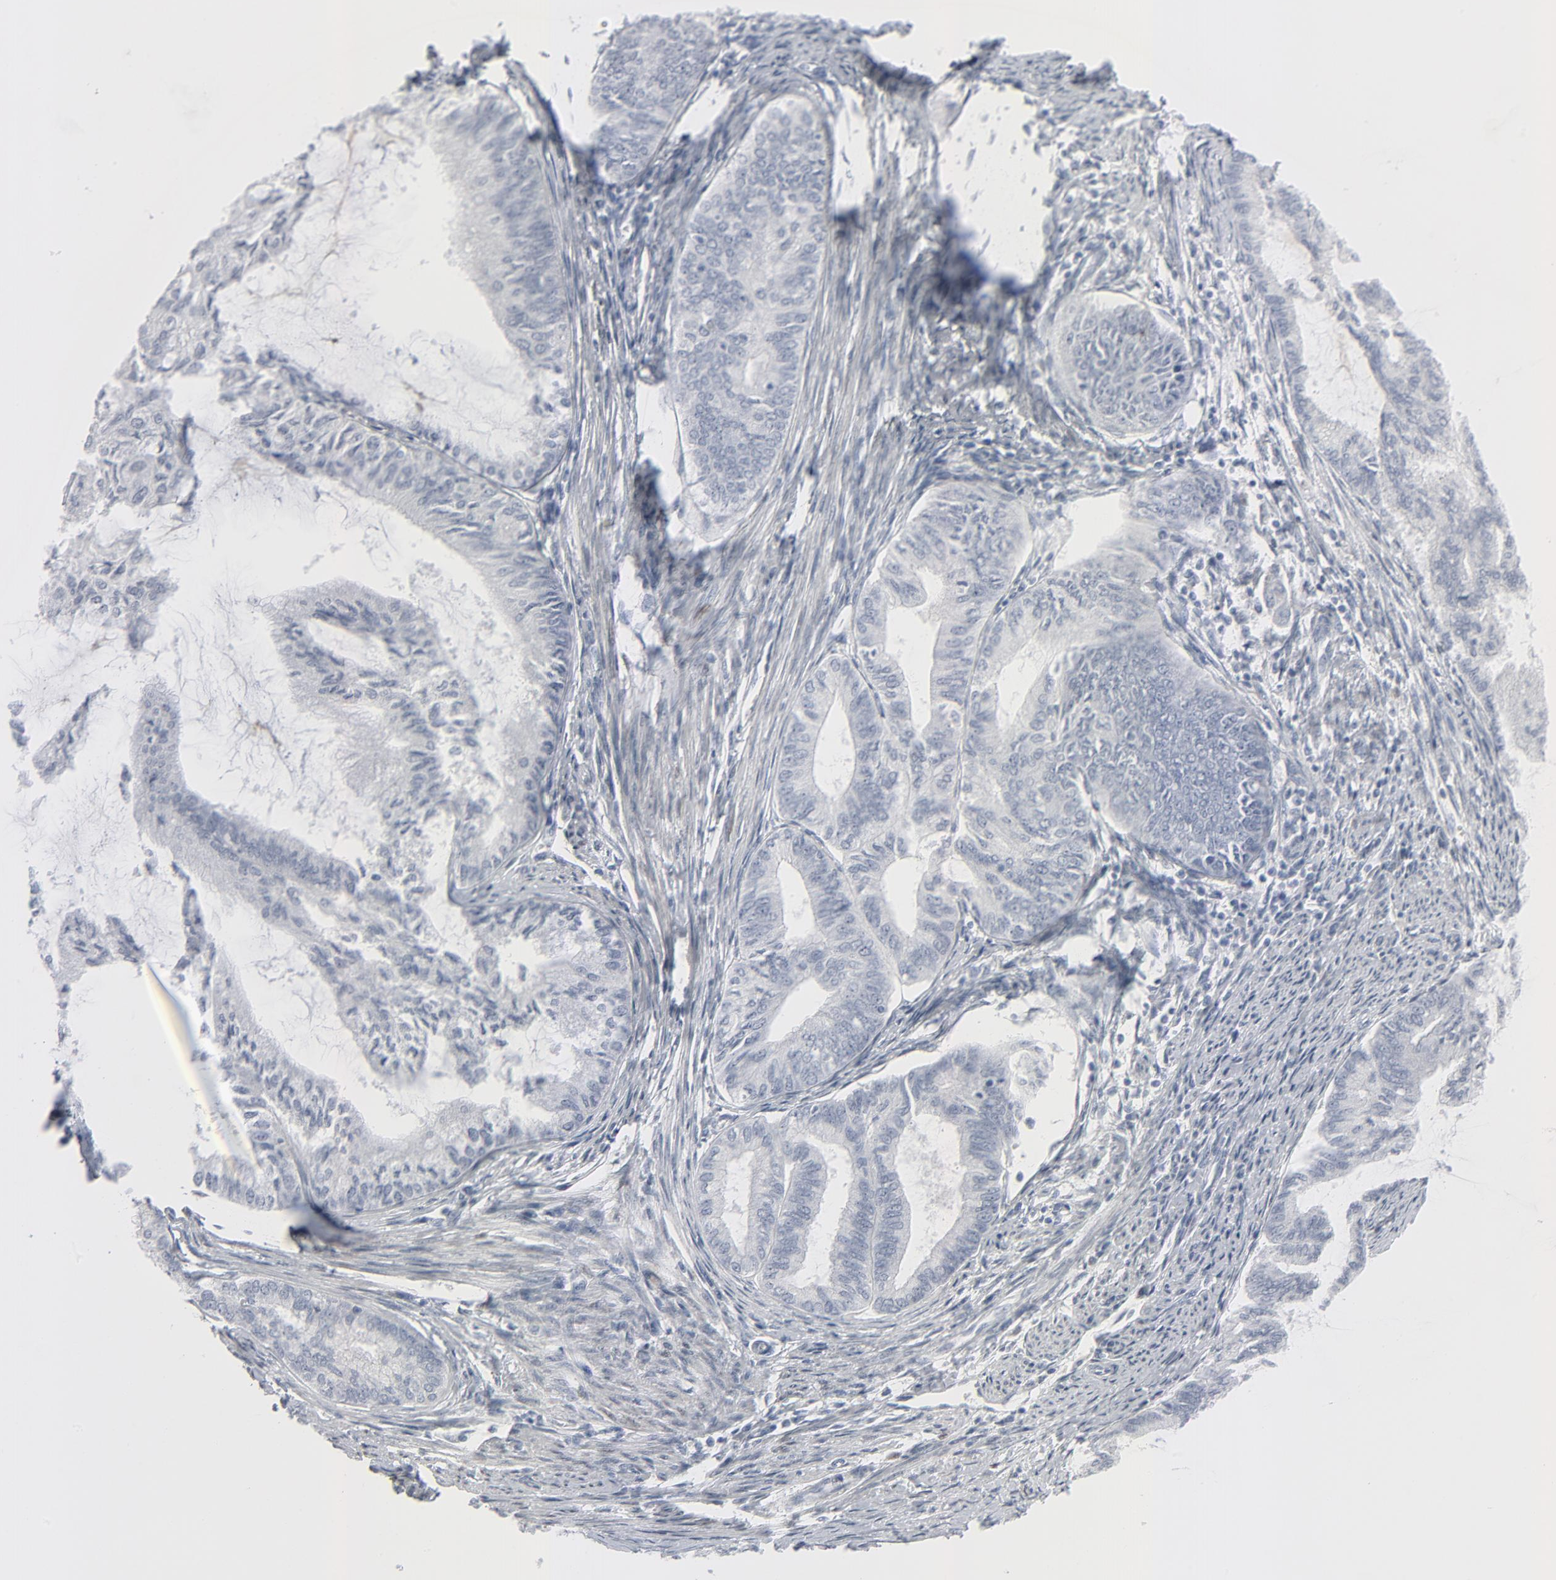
{"staining": {"intensity": "negative", "quantity": "none", "location": "none"}, "tissue": "endometrial cancer", "cell_type": "Tumor cells", "image_type": "cancer", "snomed": [{"axis": "morphology", "description": "Adenocarcinoma, NOS"}, {"axis": "topography", "description": "Endometrium"}], "caption": "There is no significant expression in tumor cells of endometrial adenocarcinoma.", "gene": "MITF", "patient": {"sex": "female", "age": 75}}